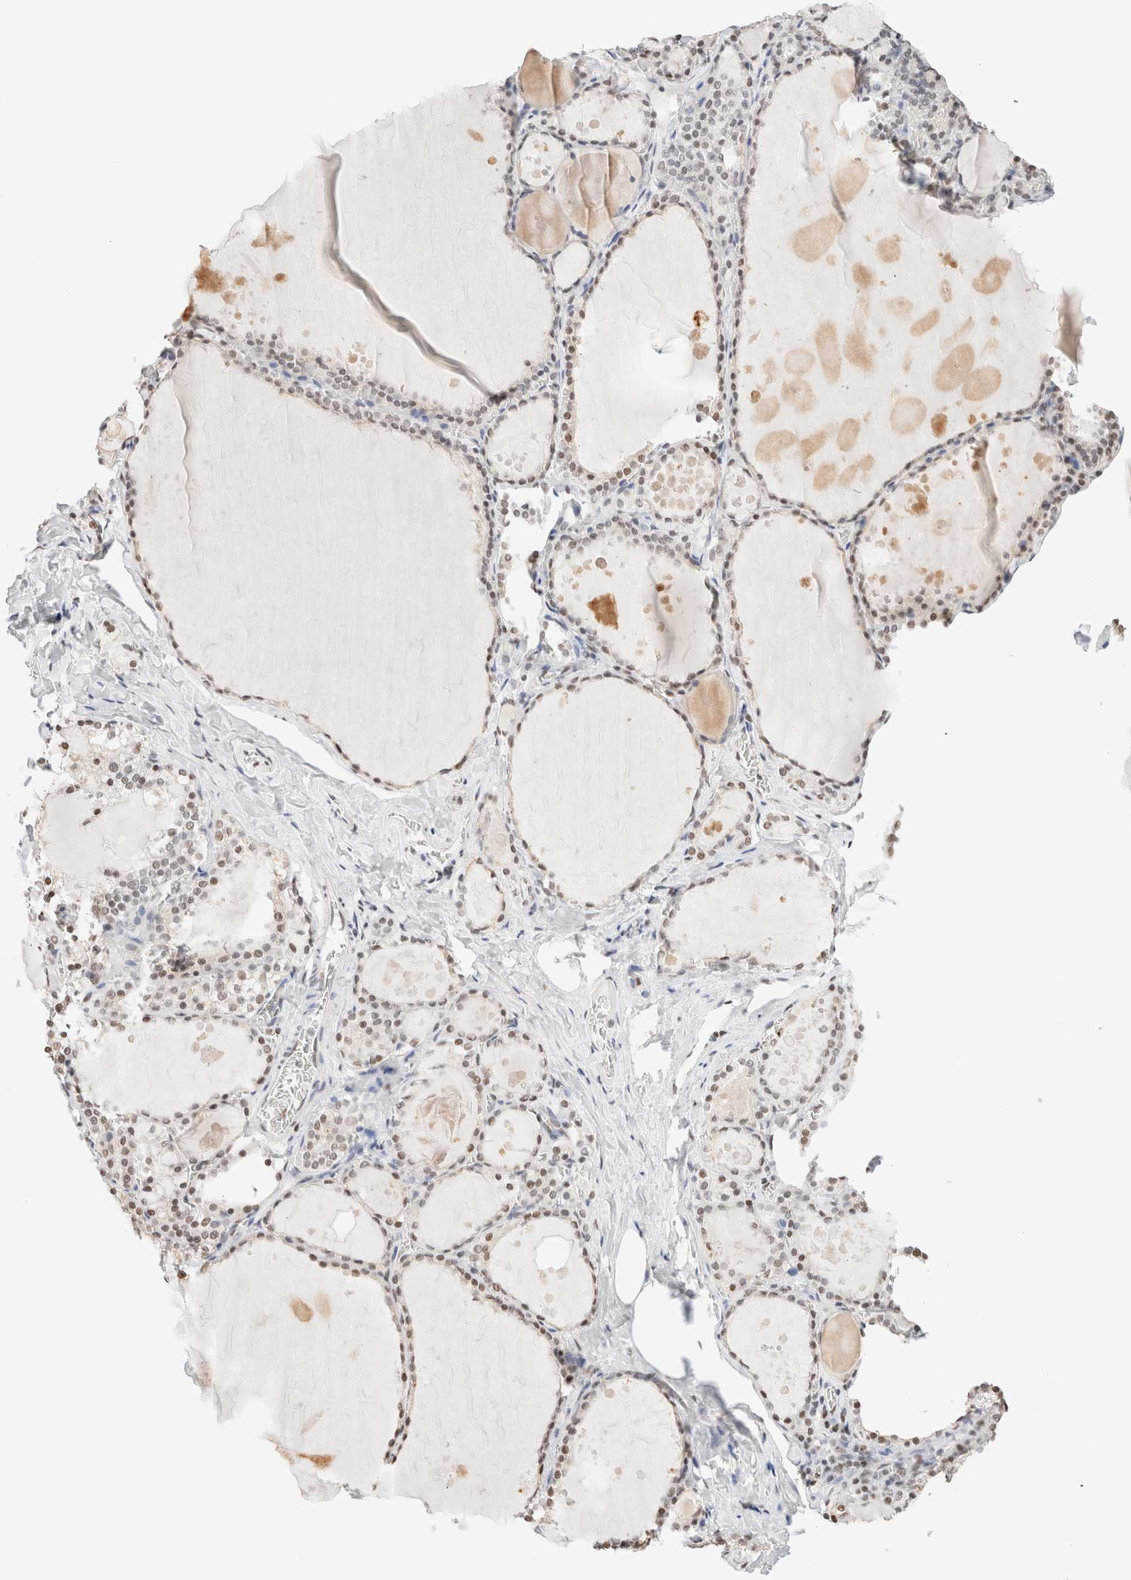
{"staining": {"intensity": "weak", "quantity": "25%-75%", "location": "nuclear"}, "tissue": "thyroid gland", "cell_type": "Glandular cells", "image_type": "normal", "snomed": [{"axis": "morphology", "description": "Normal tissue, NOS"}, {"axis": "topography", "description": "Thyroid gland"}], "caption": "A micrograph of thyroid gland stained for a protein demonstrates weak nuclear brown staining in glandular cells.", "gene": "SUPT3H", "patient": {"sex": "male", "age": 56}}